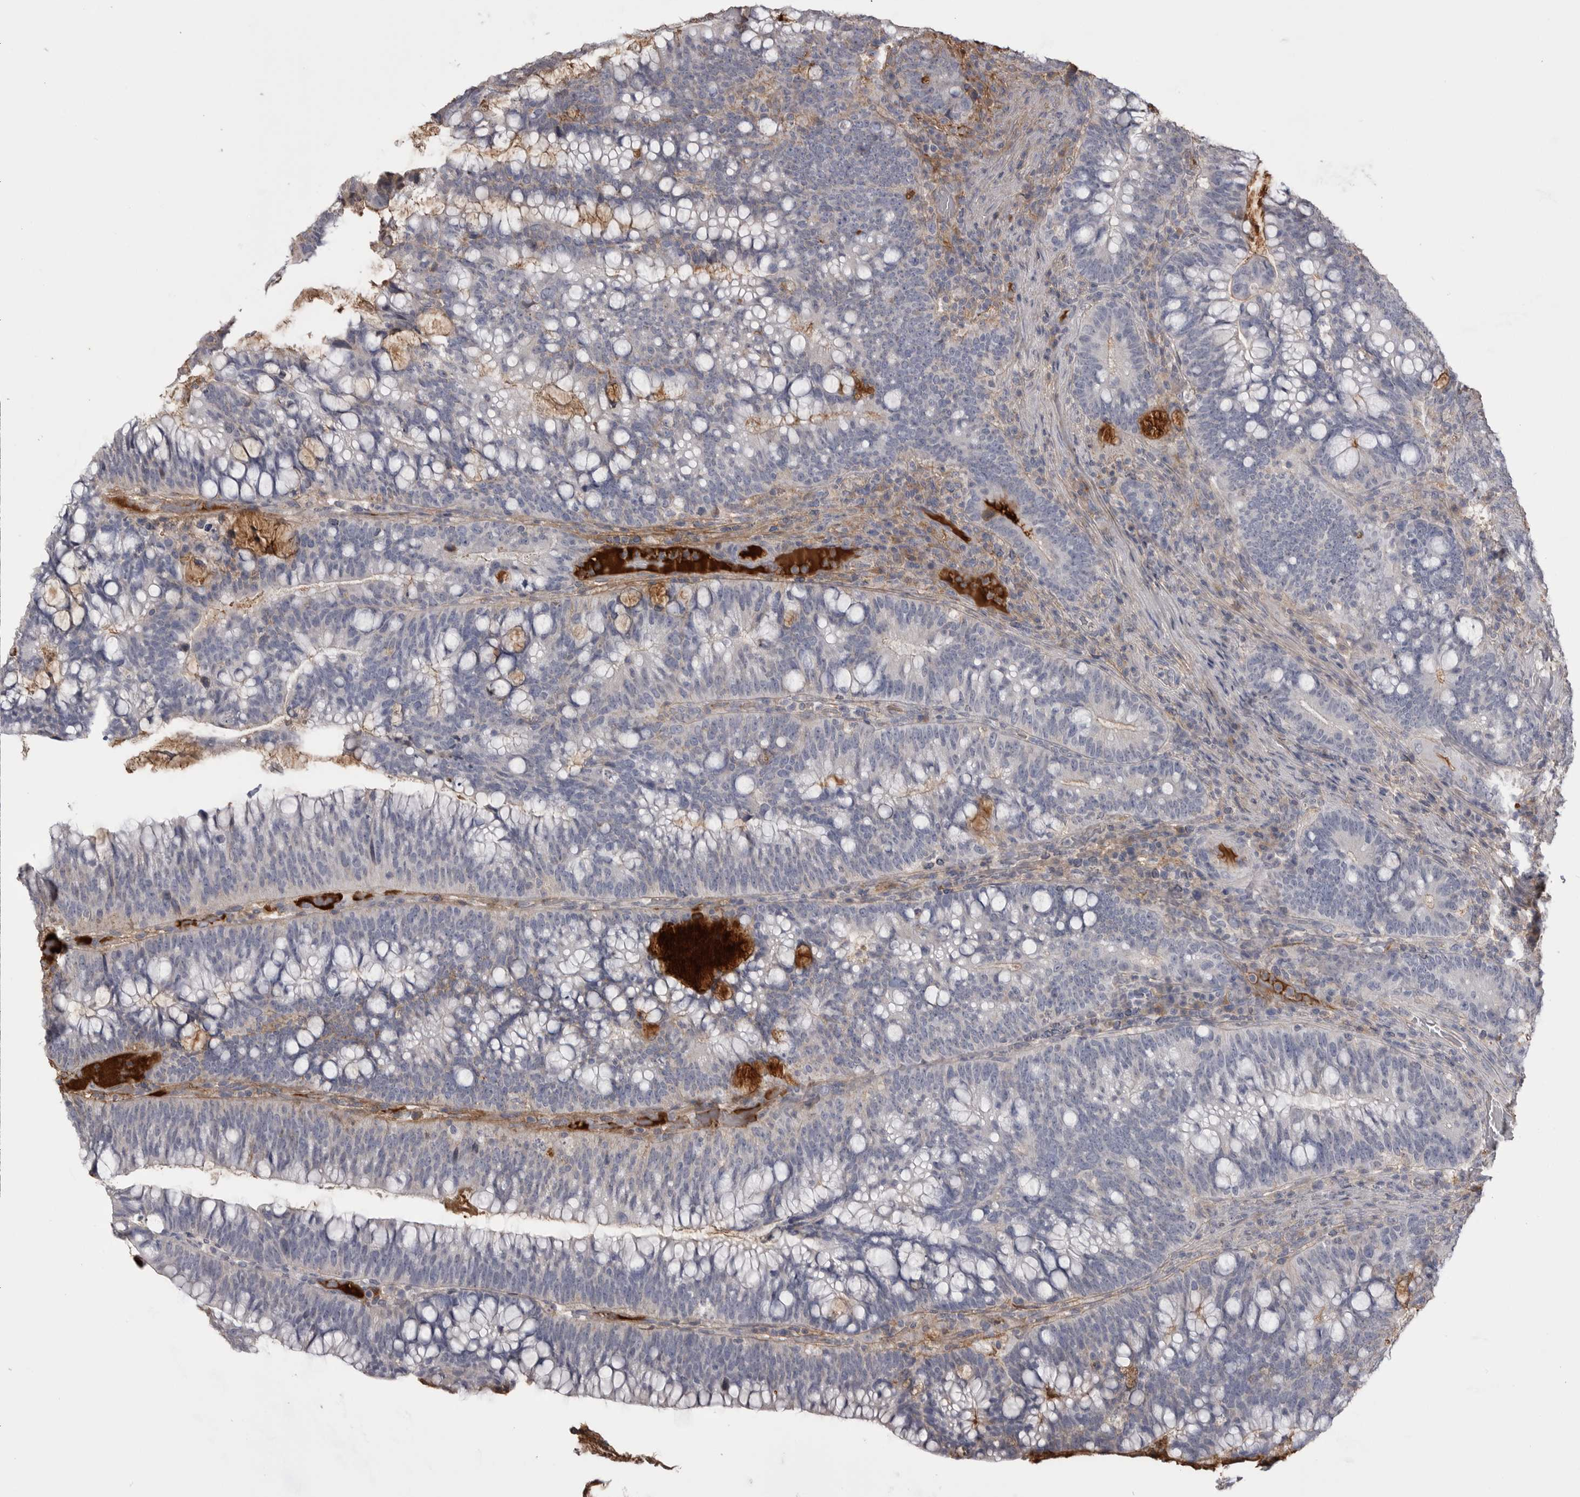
{"staining": {"intensity": "negative", "quantity": "none", "location": "none"}, "tissue": "colorectal cancer", "cell_type": "Tumor cells", "image_type": "cancer", "snomed": [{"axis": "morphology", "description": "Adenocarcinoma, NOS"}, {"axis": "topography", "description": "Colon"}], "caption": "High power microscopy photomicrograph of an IHC histopathology image of colorectal cancer (adenocarcinoma), revealing no significant staining in tumor cells. (Immunohistochemistry, brightfield microscopy, high magnification).", "gene": "AHSG", "patient": {"sex": "female", "age": 66}}